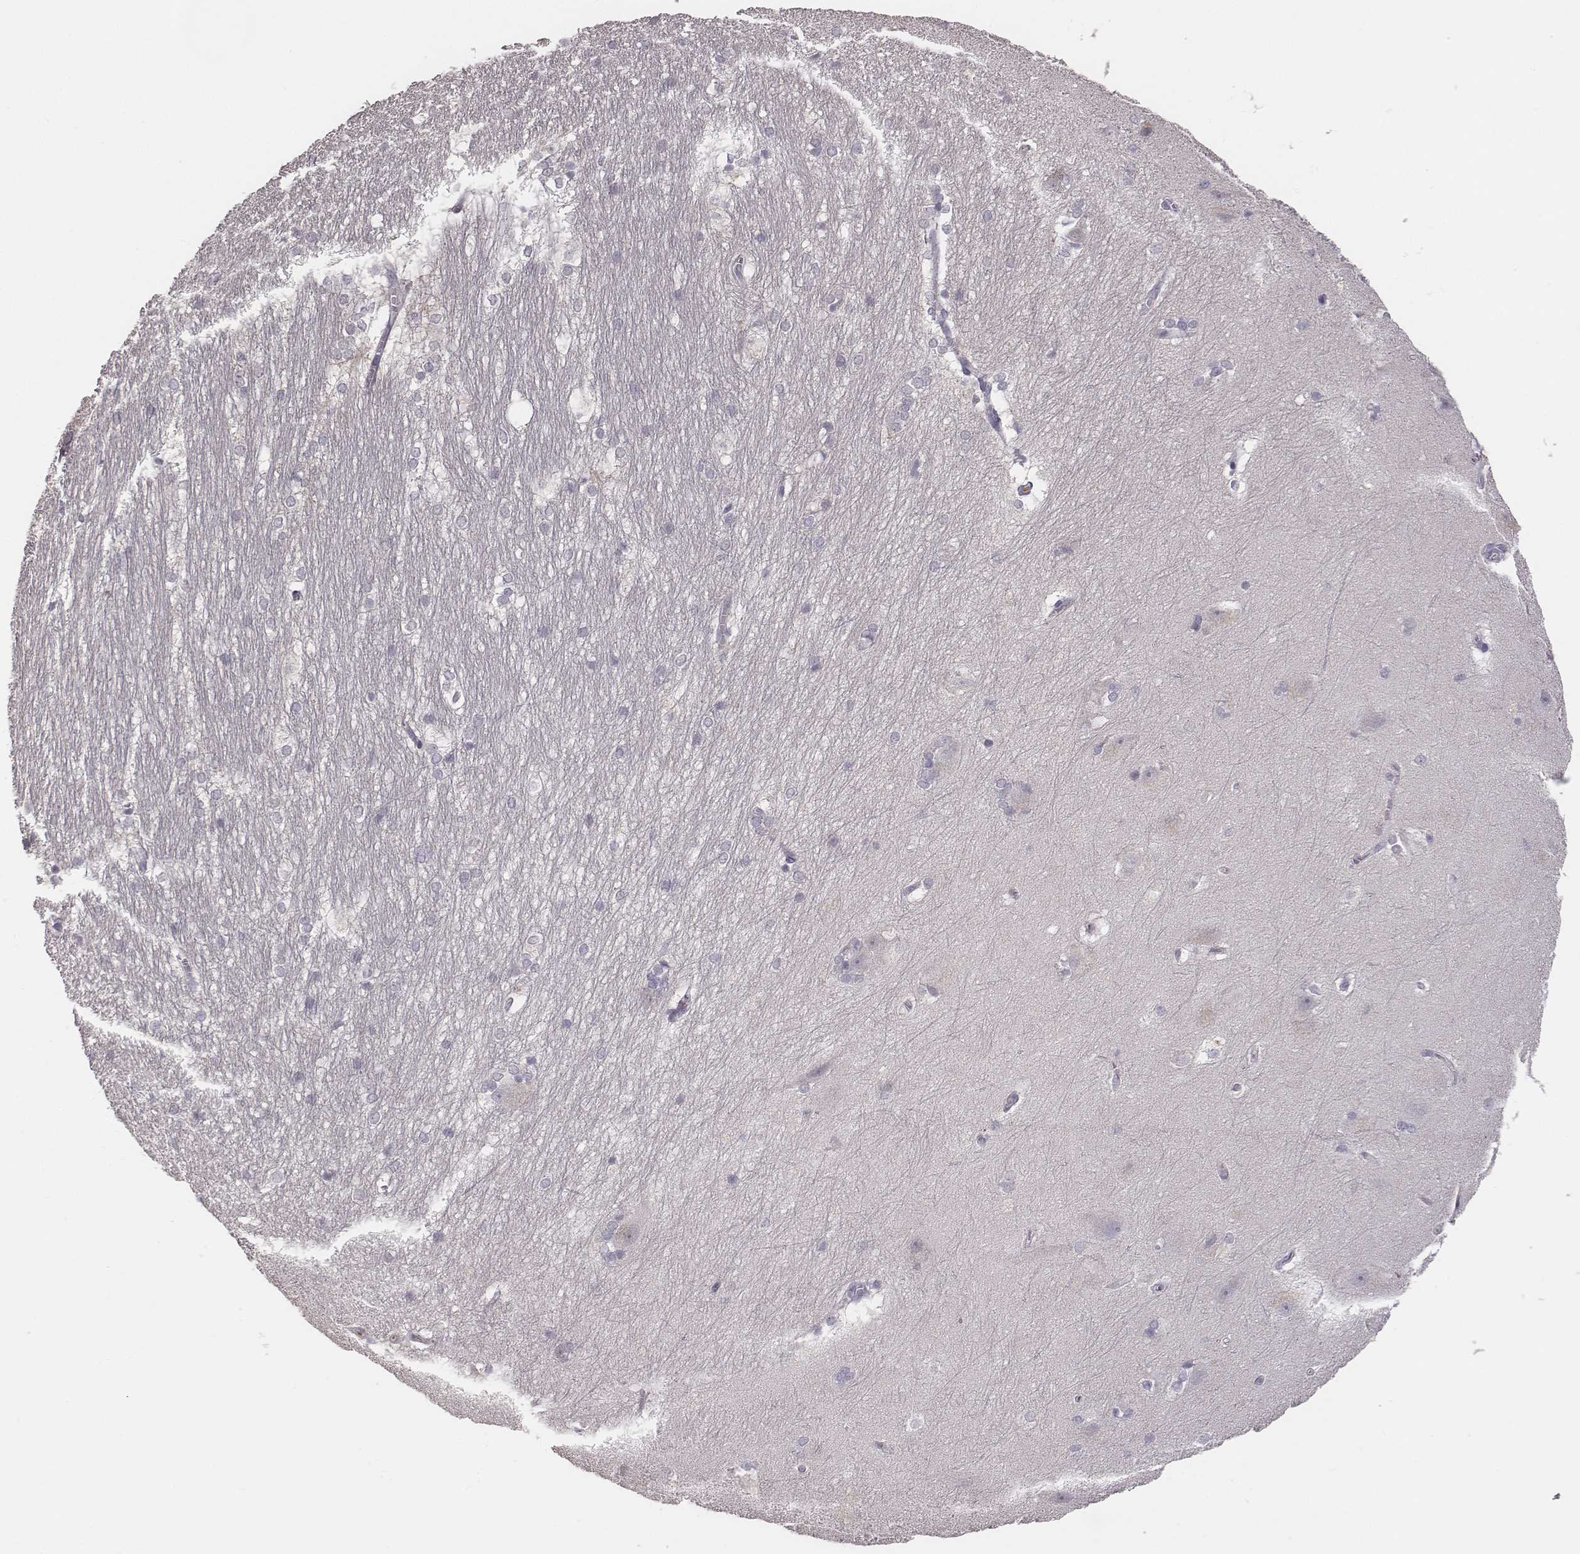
{"staining": {"intensity": "negative", "quantity": "none", "location": "none"}, "tissue": "hippocampus", "cell_type": "Glial cells", "image_type": "normal", "snomed": [{"axis": "morphology", "description": "Normal tissue, NOS"}, {"axis": "topography", "description": "Cerebral cortex"}, {"axis": "topography", "description": "Hippocampus"}], "caption": "High power microscopy histopathology image of an immunohistochemistry image of benign hippocampus, revealing no significant positivity in glial cells. (DAB (3,3'-diaminobenzidine) IHC with hematoxylin counter stain).", "gene": "SLC22A6", "patient": {"sex": "female", "age": 19}}